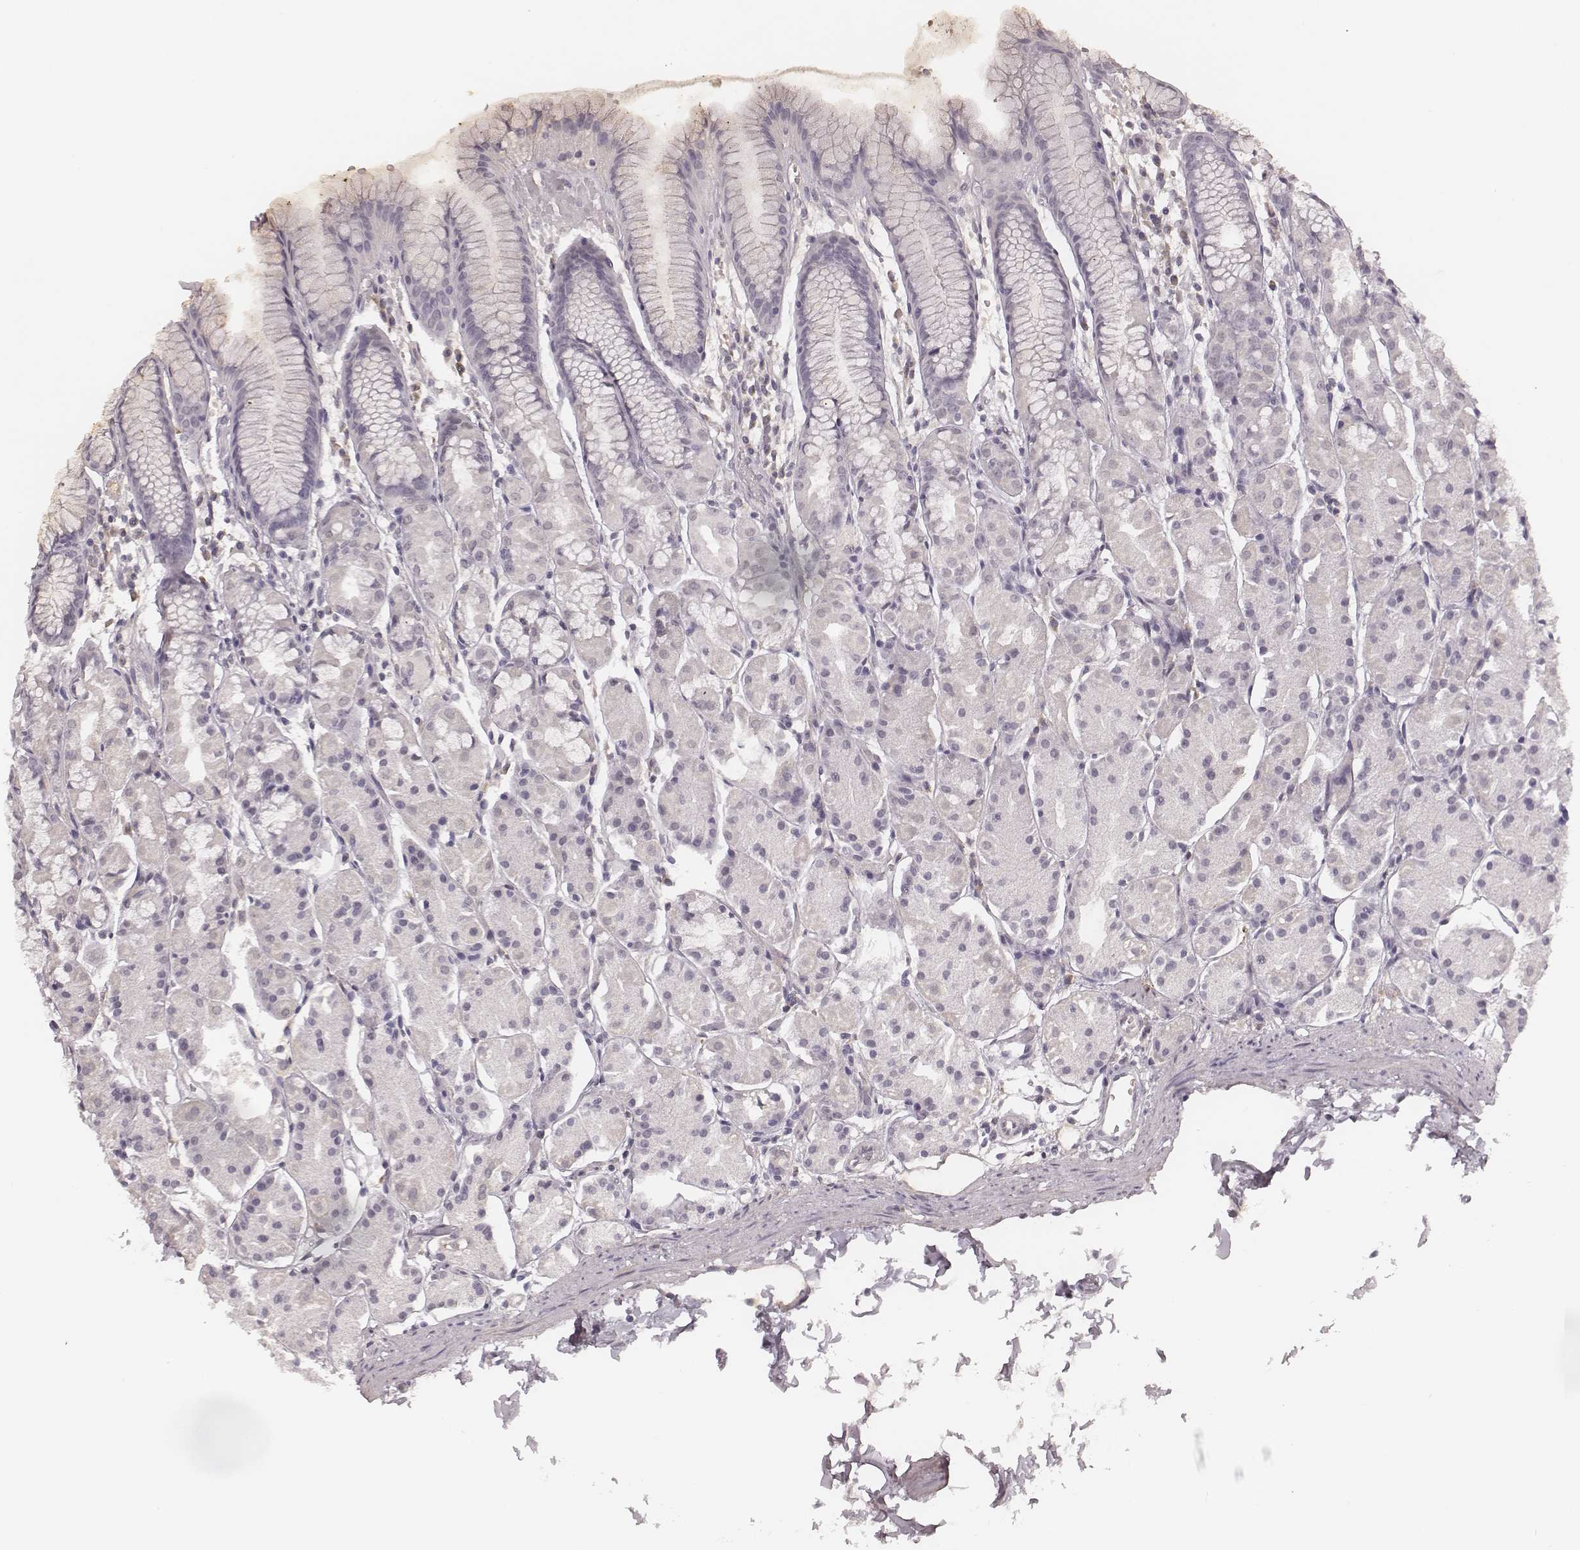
{"staining": {"intensity": "negative", "quantity": "none", "location": "none"}, "tissue": "stomach", "cell_type": "Glandular cells", "image_type": "normal", "snomed": [{"axis": "morphology", "description": "Normal tissue, NOS"}, {"axis": "topography", "description": "Stomach, upper"}], "caption": "The IHC photomicrograph has no significant expression in glandular cells of stomach. The staining was performed using DAB to visualize the protein expression in brown, while the nuclei were stained in blue with hematoxylin (Magnification: 20x).", "gene": "MSX1", "patient": {"sex": "male", "age": 47}}